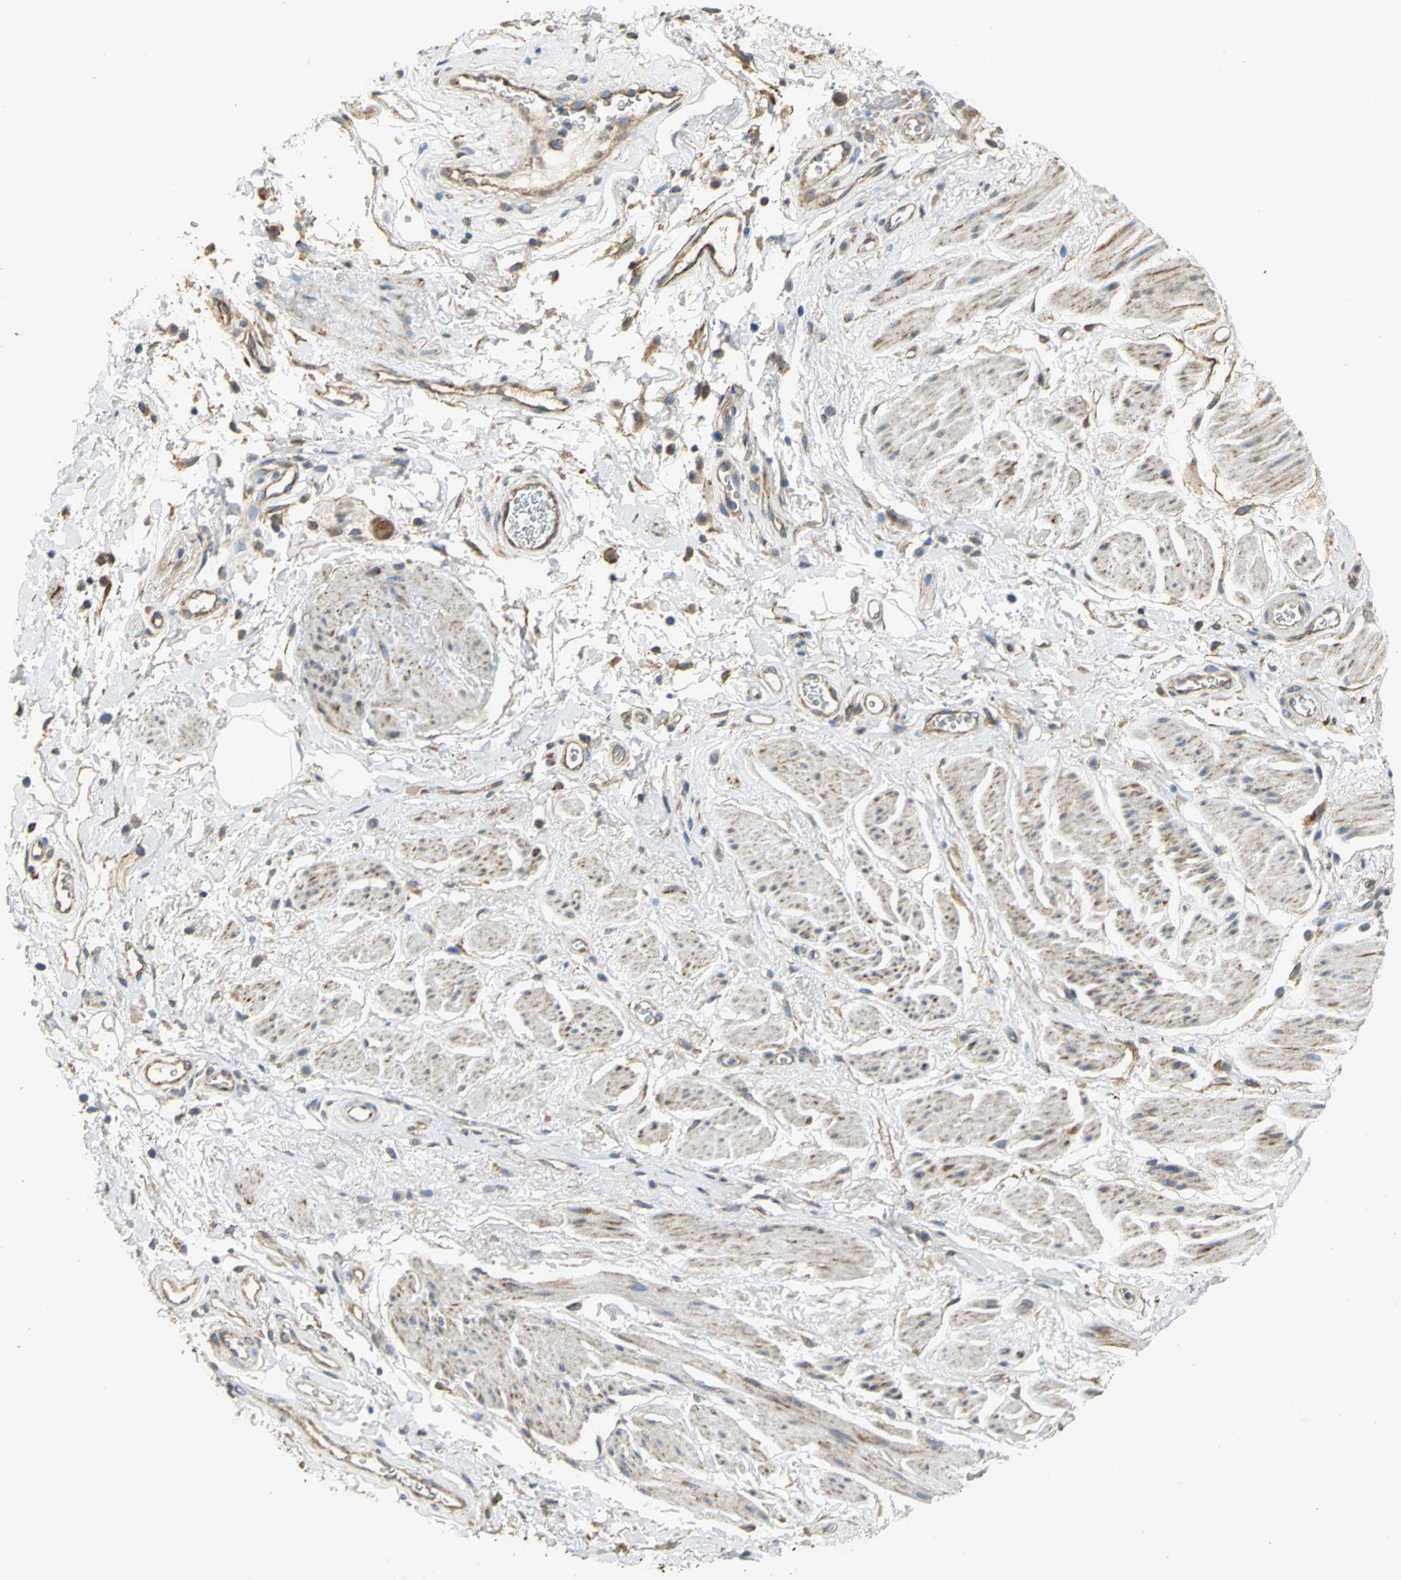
{"staining": {"intensity": "weak", "quantity": "25%-75%", "location": "cytoplasmic/membranous"}, "tissue": "adipose tissue", "cell_type": "Adipocytes", "image_type": "normal", "snomed": [{"axis": "morphology", "description": "Normal tissue, NOS"}, {"axis": "topography", "description": "Soft tissue"}, {"axis": "topography", "description": "Peripheral nerve tissue"}], "caption": "Protein expression analysis of benign human adipose tissue reveals weak cytoplasmic/membranous staining in approximately 25%-75% of adipocytes.", "gene": "NDUFB5", "patient": {"sex": "female", "age": 71}}